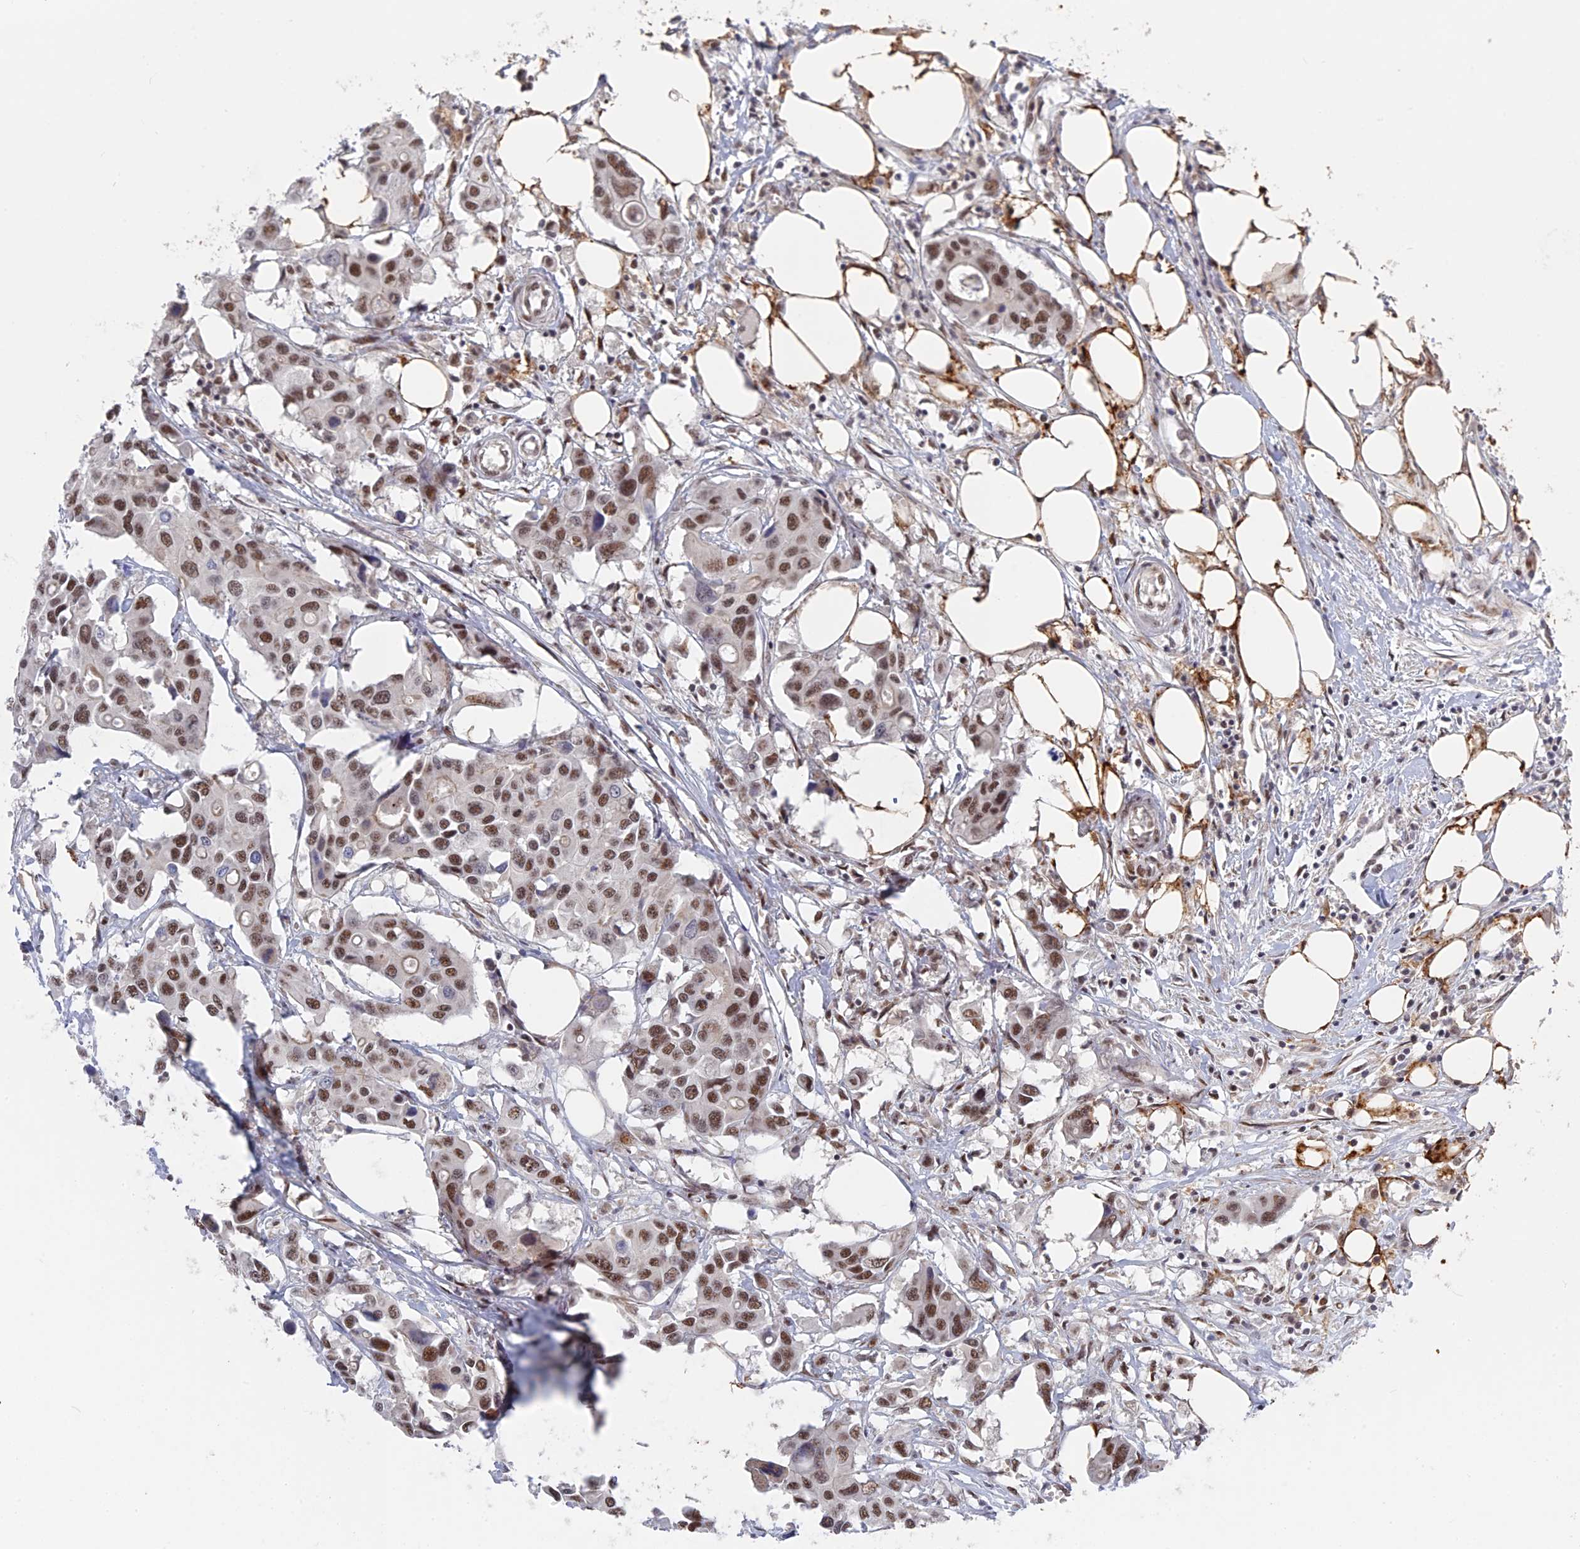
{"staining": {"intensity": "moderate", "quantity": ">75%", "location": "nuclear"}, "tissue": "colorectal cancer", "cell_type": "Tumor cells", "image_type": "cancer", "snomed": [{"axis": "morphology", "description": "Adenocarcinoma, NOS"}, {"axis": "topography", "description": "Colon"}], "caption": "Immunohistochemical staining of human colorectal adenocarcinoma demonstrates medium levels of moderate nuclear positivity in approximately >75% of tumor cells. (IHC, brightfield microscopy, high magnification).", "gene": "CCDC85A", "patient": {"sex": "male", "age": 77}}